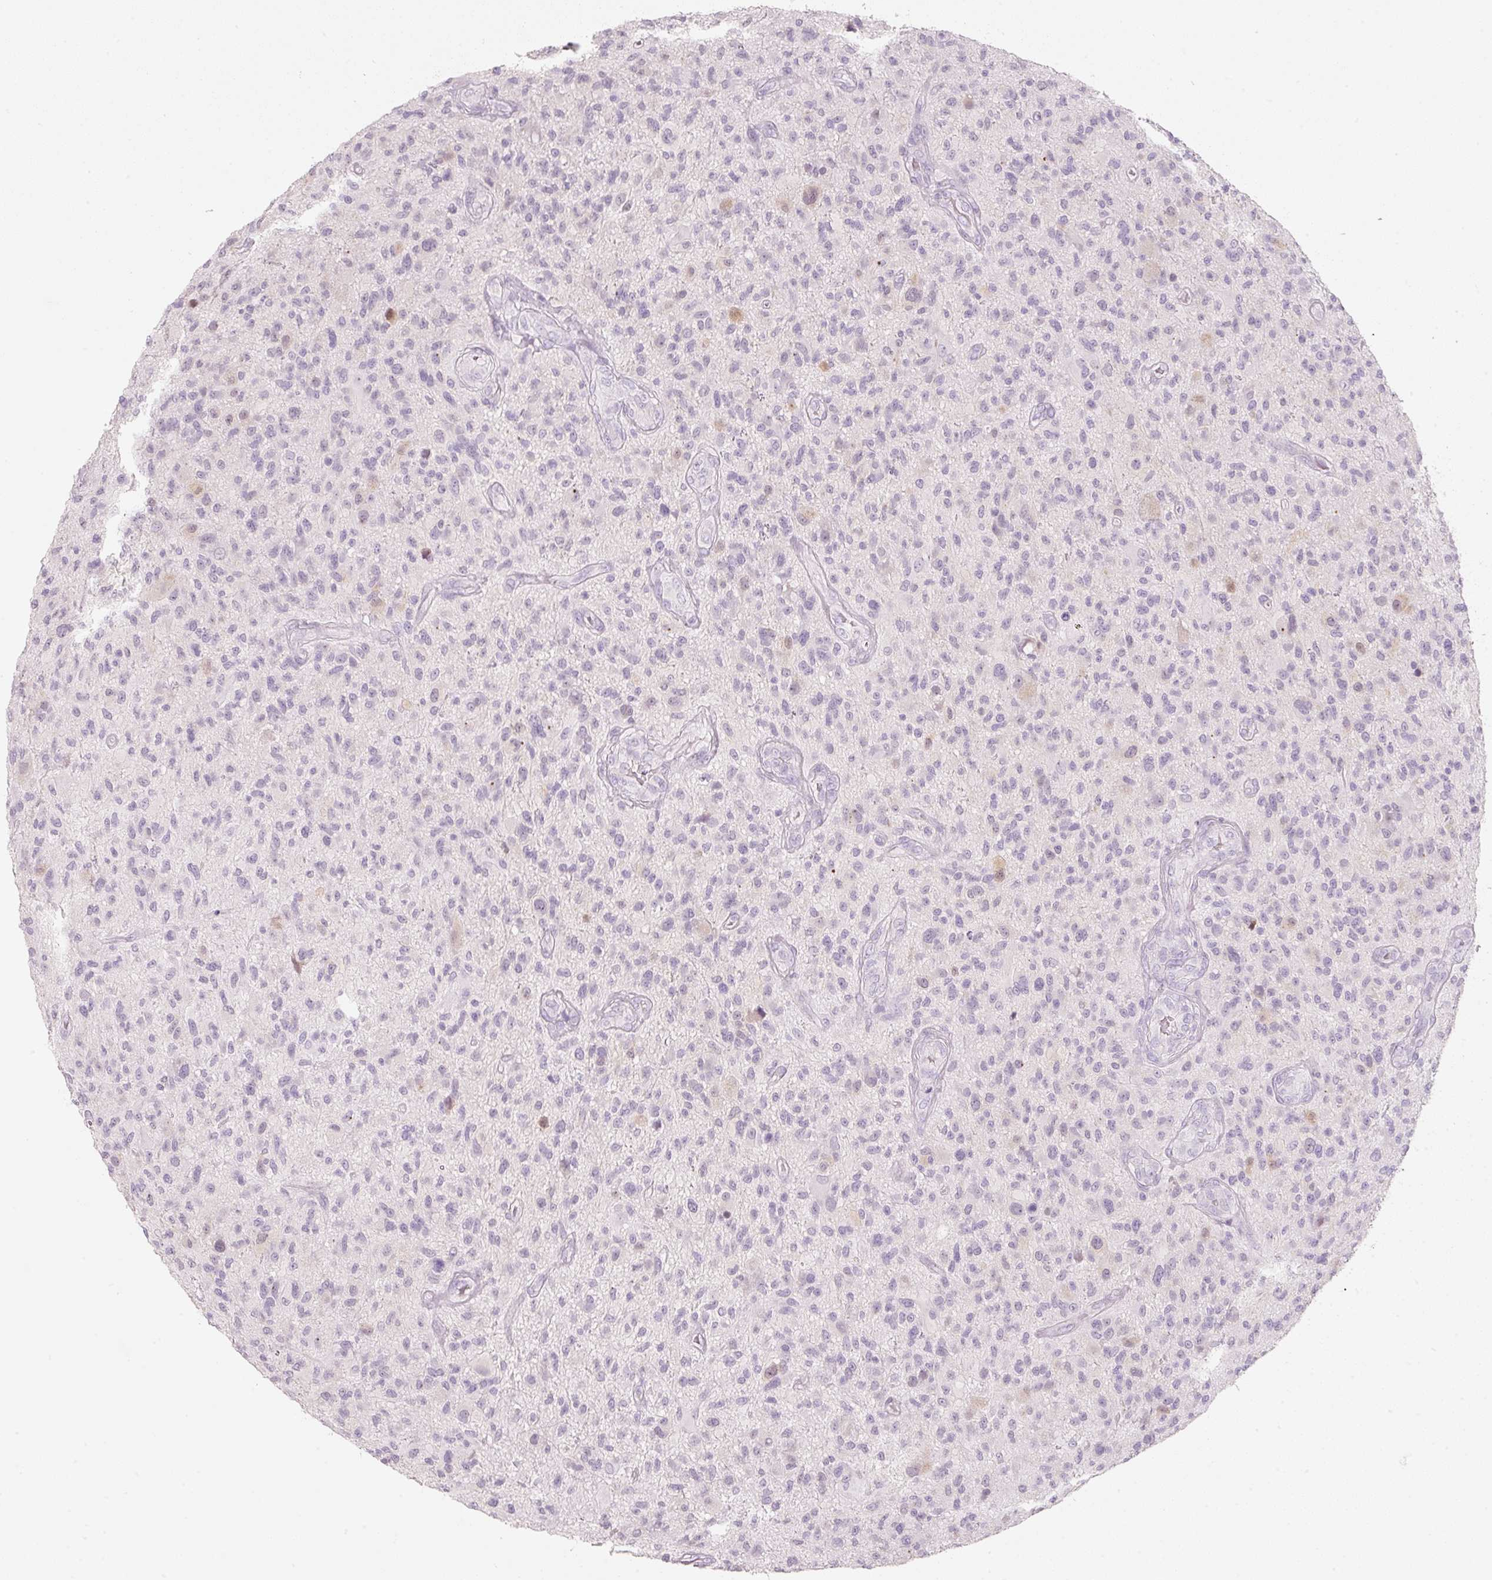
{"staining": {"intensity": "negative", "quantity": "none", "location": "none"}, "tissue": "glioma", "cell_type": "Tumor cells", "image_type": "cancer", "snomed": [{"axis": "morphology", "description": "Glioma, malignant, High grade"}, {"axis": "topography", "description": "Brain"}], "caption": "Immunohistochemical staining of human malignant high-grade glioma shows no significant staining in tumor cells.", "gene": "ENSG00000206549", "patient": {"sex": "male", "age": 47}}